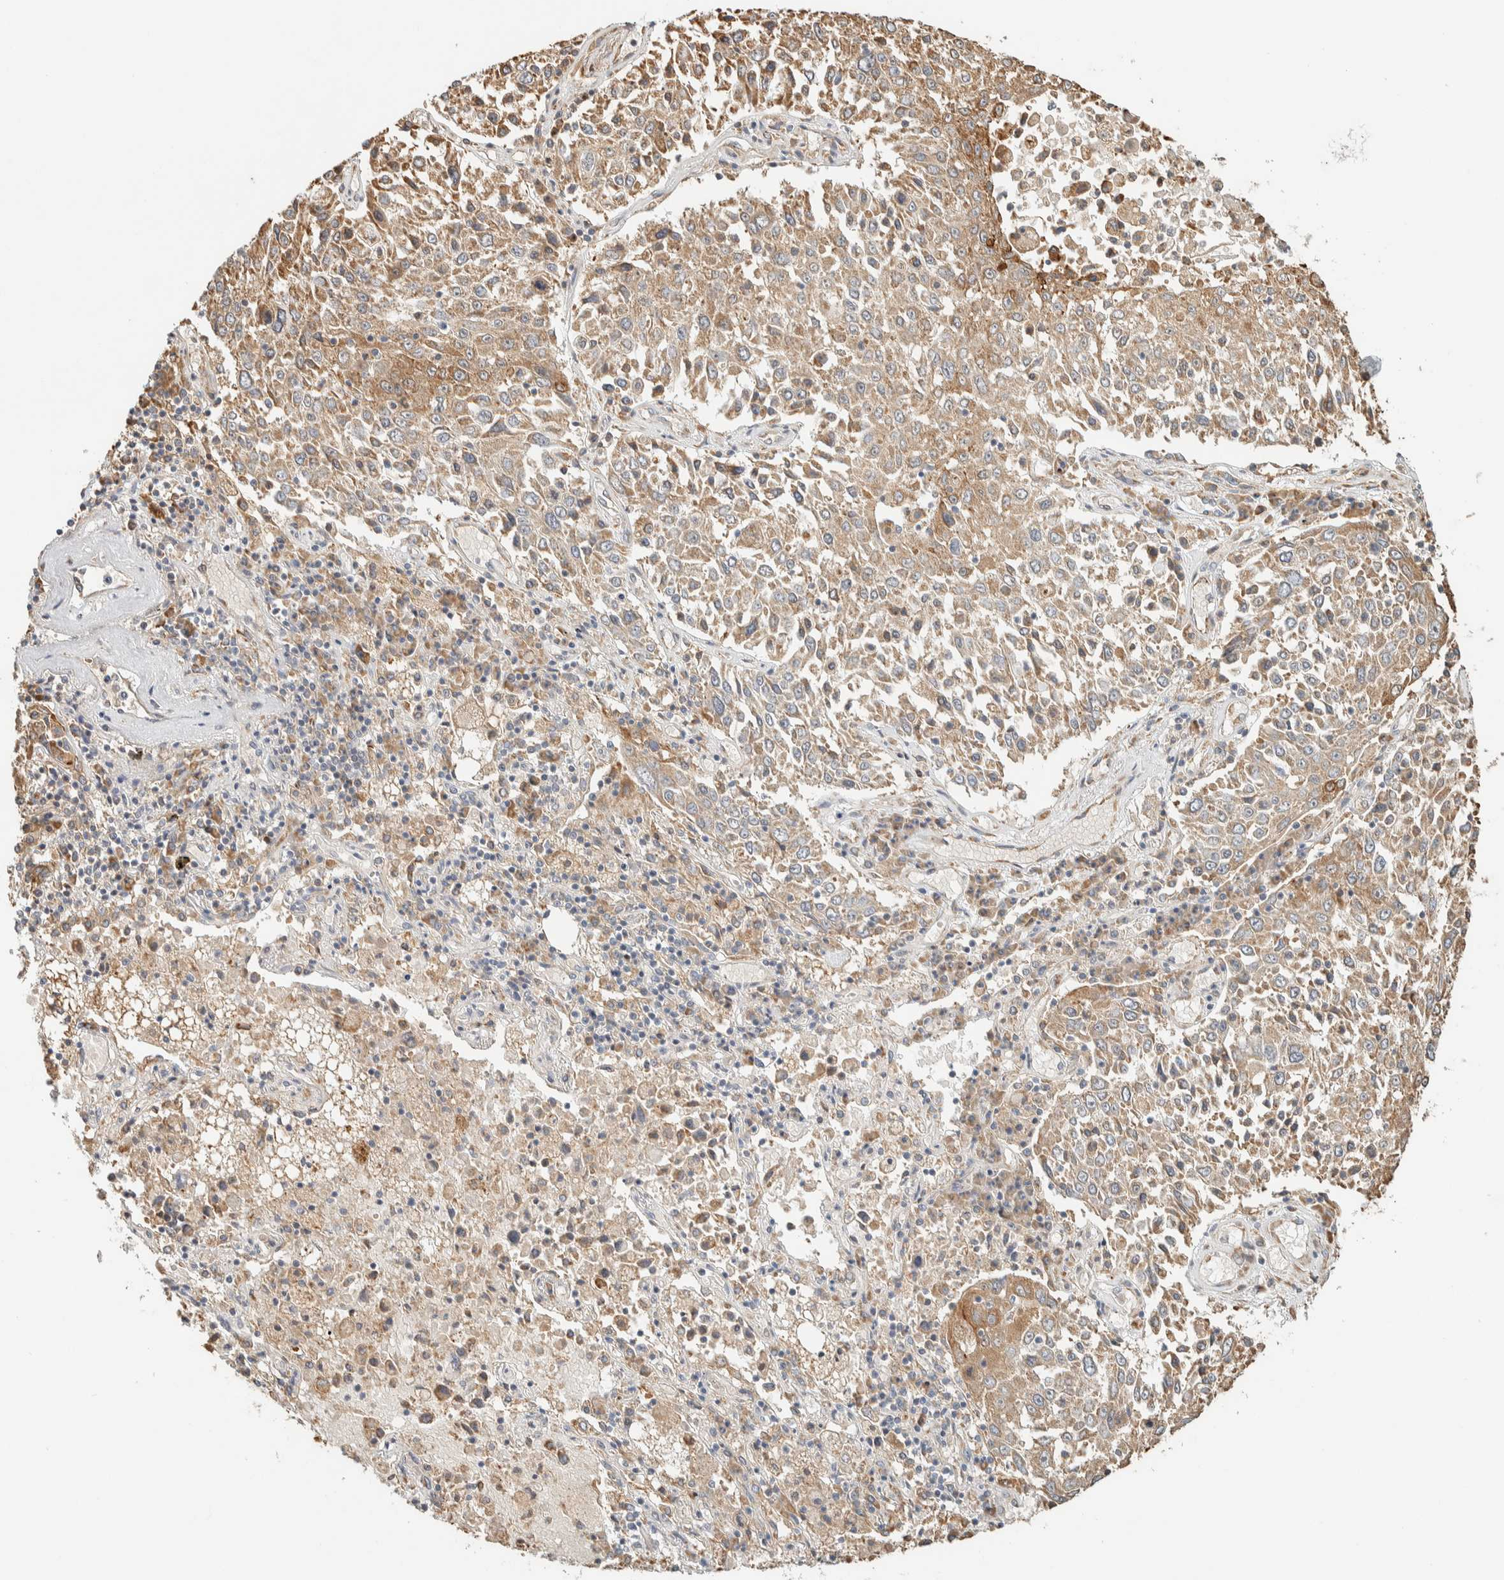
{"staining": {"intensity": "moderate", "quantity": ">75%", "location": "cytoplasmic/membranous"}, "tissue": "lung cancer", "cell_type": "Tumor cells", "image_type": "cancer", "snomed": [{"axis": "morphology", "description": "Squamous cell carcinoma, NOS"}, {"axis": "topography", "description": "Lung"}], "caption": "High-magnification brightfield microscopy of lung cancer stained with DAB (3,3'-diaminobenzidine) (brown) and counterstained with hematoxylin (blue). tumor cells exhibit moderate cytoplasmic/membranous expression is appreciated in approximately>75% of cells.", "gene": "RAB11FIP1", "patient": {"sex": "male", "age": 65}}